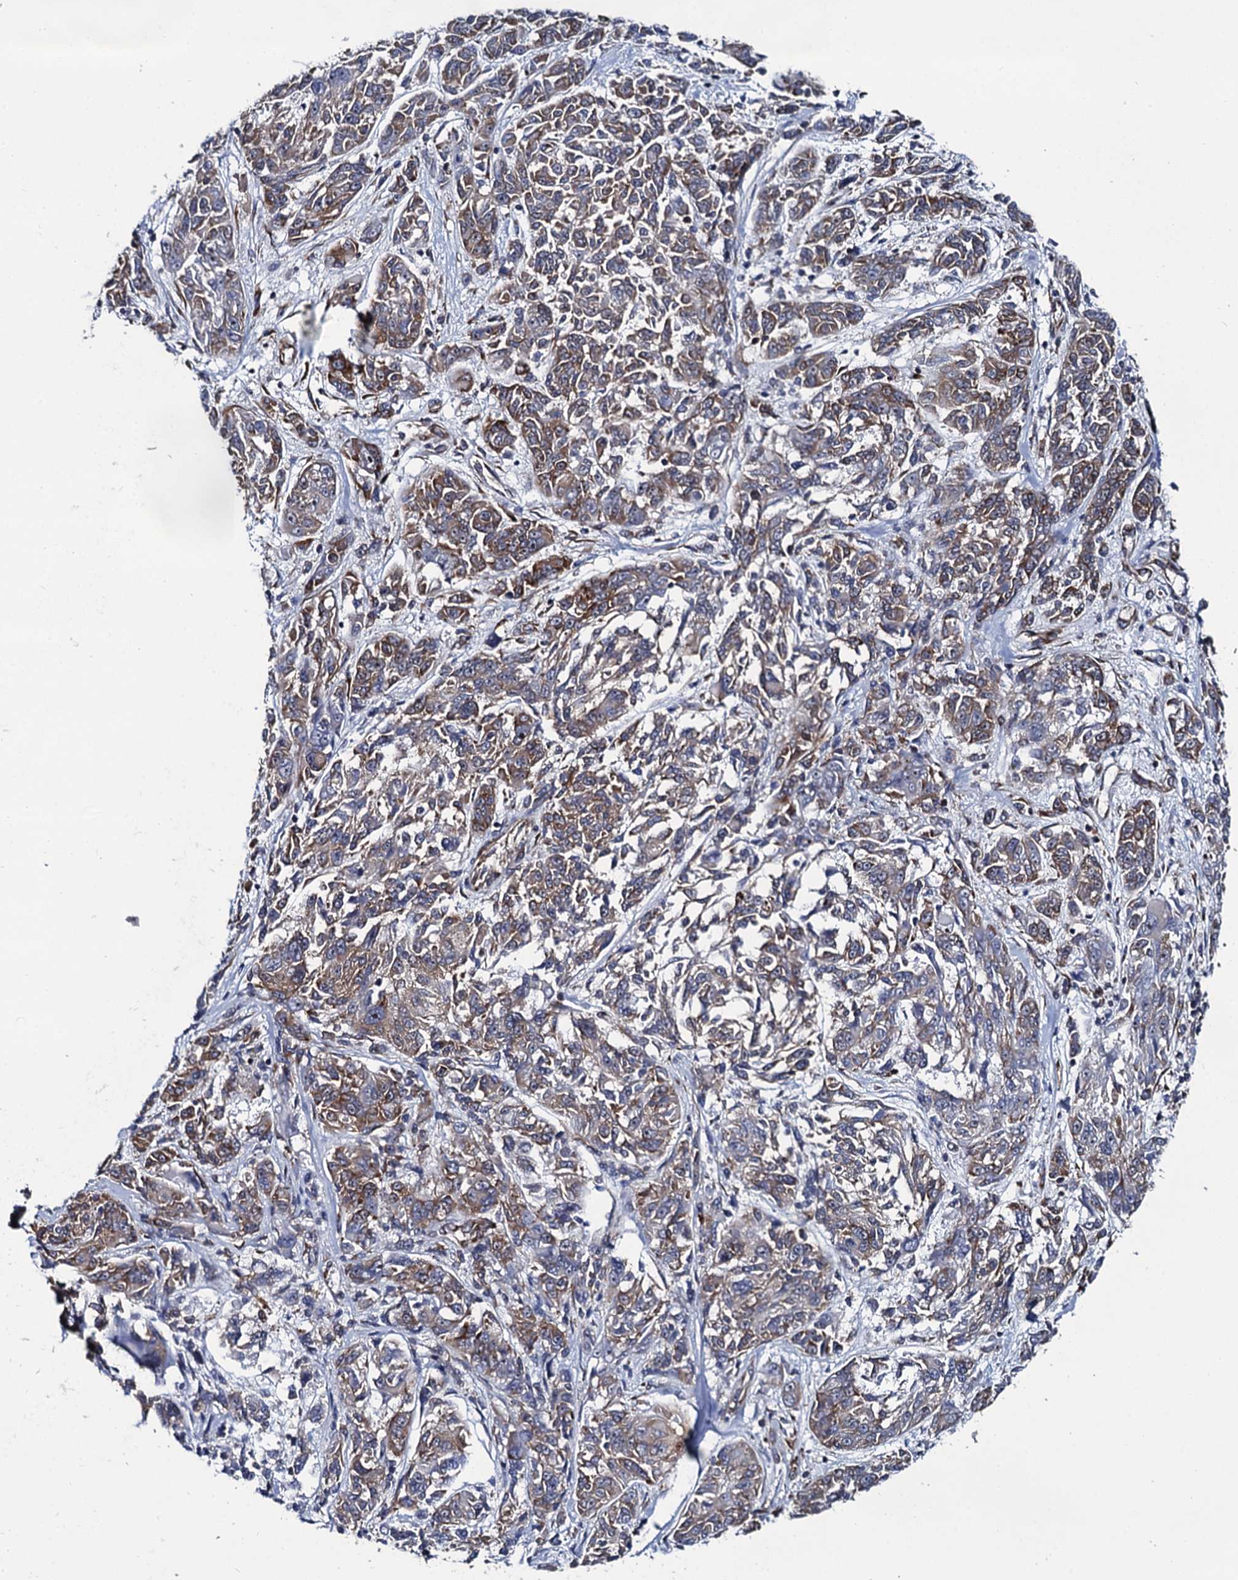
{"staining": {"intensity": "weak", "quantity": "25%-75%", "location": "cytoplasmic/membranous"}, "tissue": "melanoma", "cell_type": "Tumor cells", "image_type": "cancer", "snomed": [{"axis": "morphology", "description": "Malignant melanoma, NOS"}, {"axis": "topography", "description": "Skin"}], "caption": "Weak cytoplasmic/membranous expression is seen in approximately 25%-75% of tumor cells in malignant melanoma.", "gene": "SPTY2D1", "patient": {"sex": "male", "age": 53}}